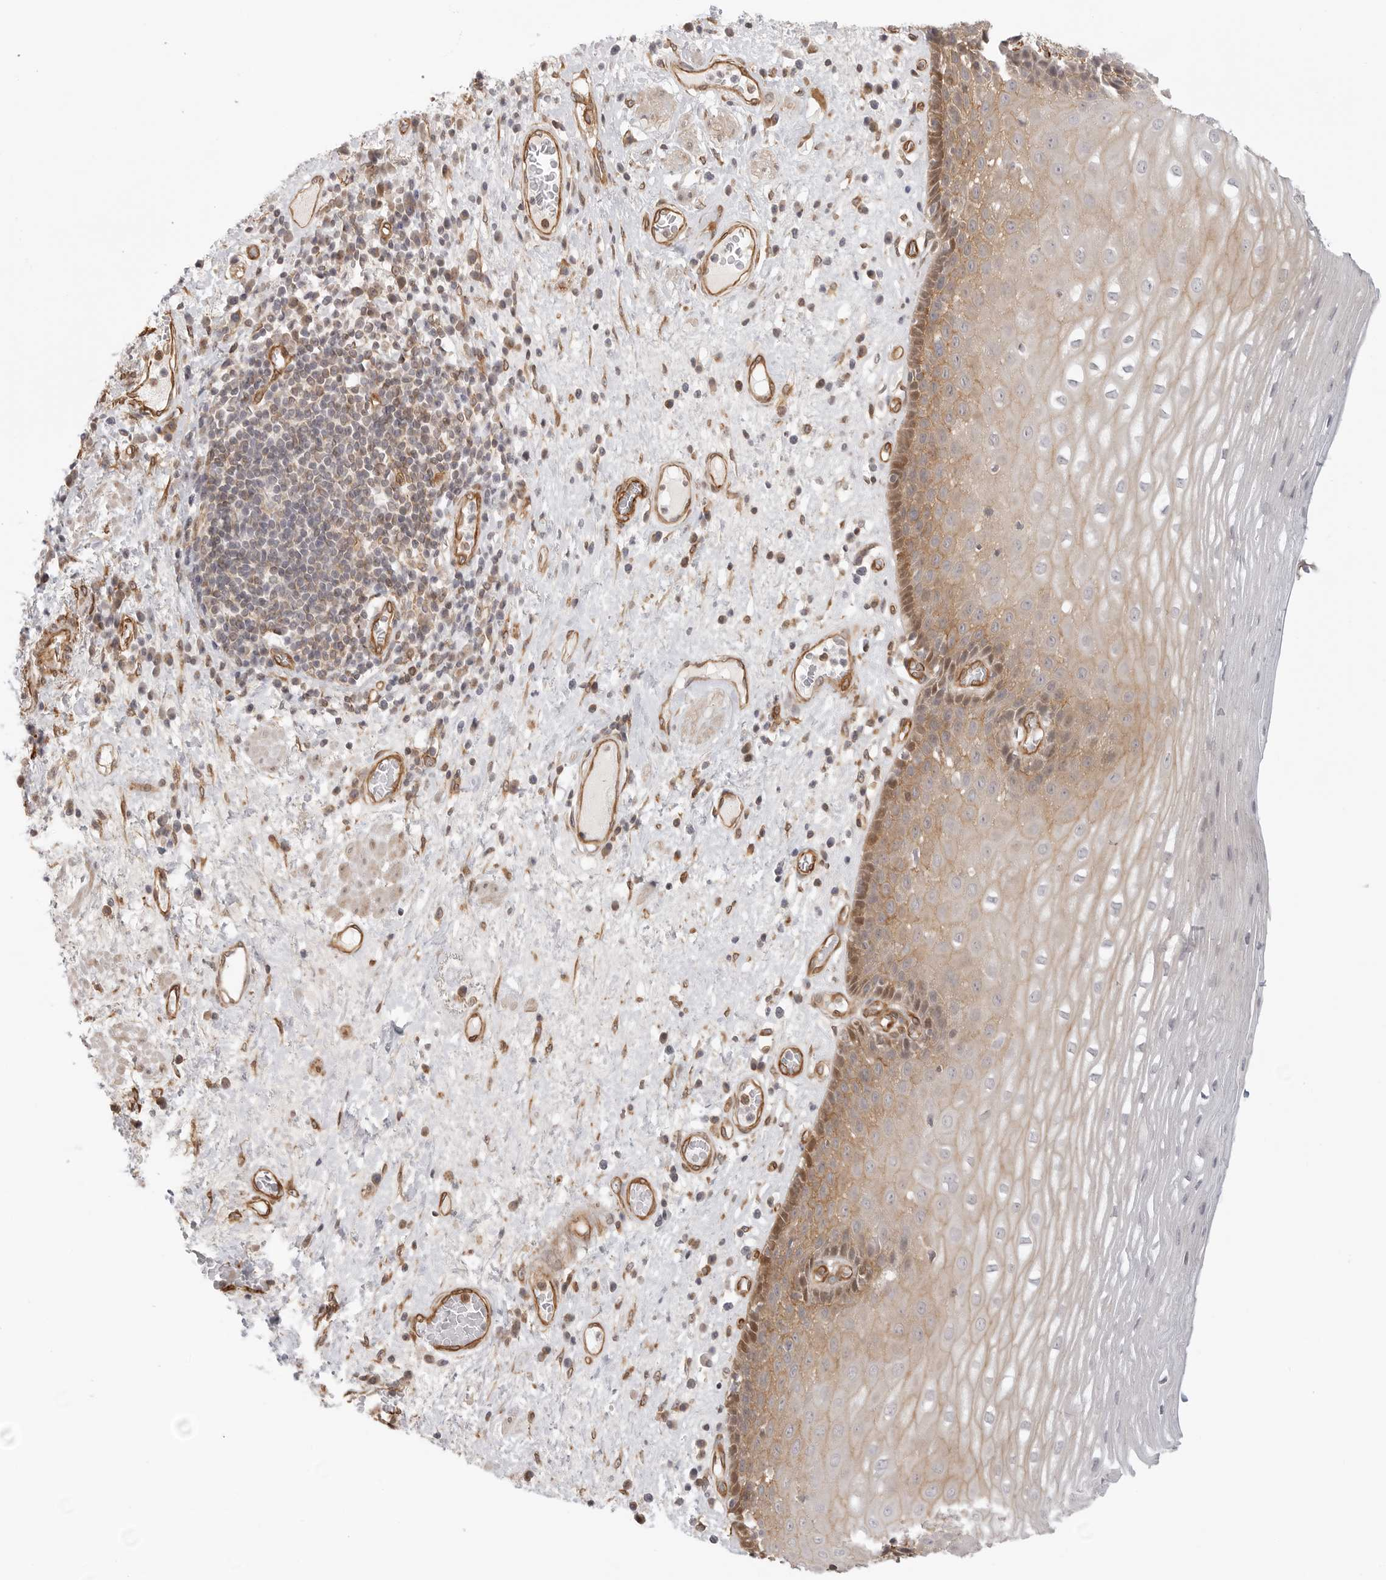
{"staining": {"intensity": "moderate", "quantity": ">75%", "location": "cytoplasmic/membranous,nuclear"}, "tissue": "esophagus", "cell_type": "Squamous epithelial cells", "image_type": "normal", "snomed": [{"axis": "morphology", "description": "Normal tissue, NOS"}, {"axis": "morphology", "description": "Adenocarcinoma, NOS"}, {"axis": "topography", "description": "Esophagus"}], "caption": "Immunohistochemistry (IHC) staining of benign esophagus, which exhibits medium levels of moderate cytoplasmic/membranous,nuclear staining in approximately >75% of squamous epithelial cells indicating moderate cytoplasmic/membranous,nuclear protein positivity. The staining was performed using DAB (3,3'-diaminobenzidine) (brown) for protein detection and nuclei were counterstained in hematoxylin (blue).", "gene": "ATOH7", "patient": {"sex": "male", "age": 62}}